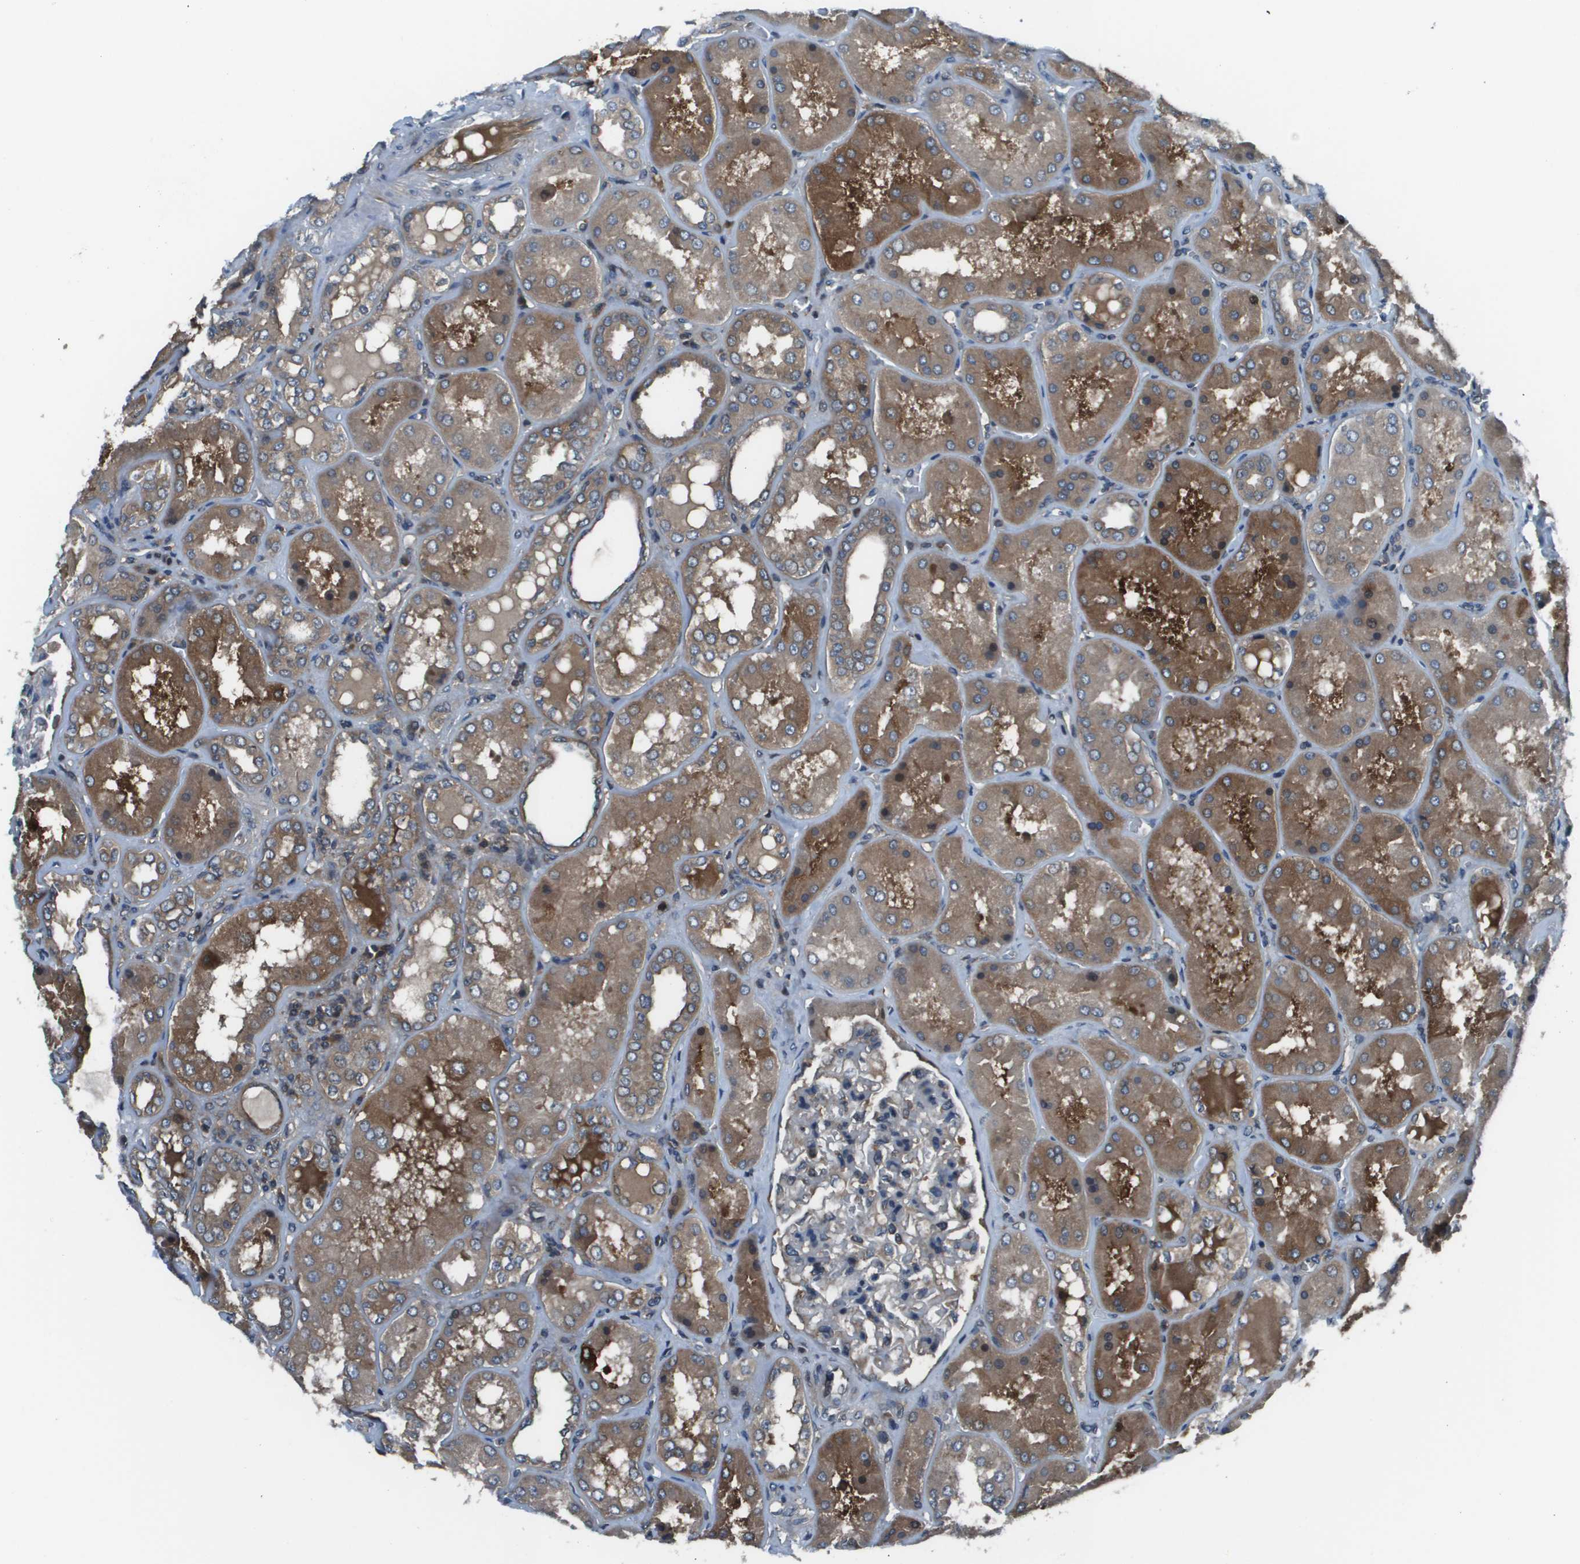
{"staining": {"intensity": "moderate", "quantity": "<25%", "location": "cytoplasmic/membranous"}, "tissue": "kidney", "cell_type": "Cells in glomeruli", "image_type": "normal", "snomed": [{"axis": "morphology", "description": "Normal tissue, NOS"}, {"axis": "topography", "description": "Kidney"}], "caption": "A low amount of moderate cytoplasmic/membranous positivity is seen in about <25% of cells in glomeruli in unremarkable kidney.", "gene": "EIF3B", "patient": {"sex": "female", "age": 56}}